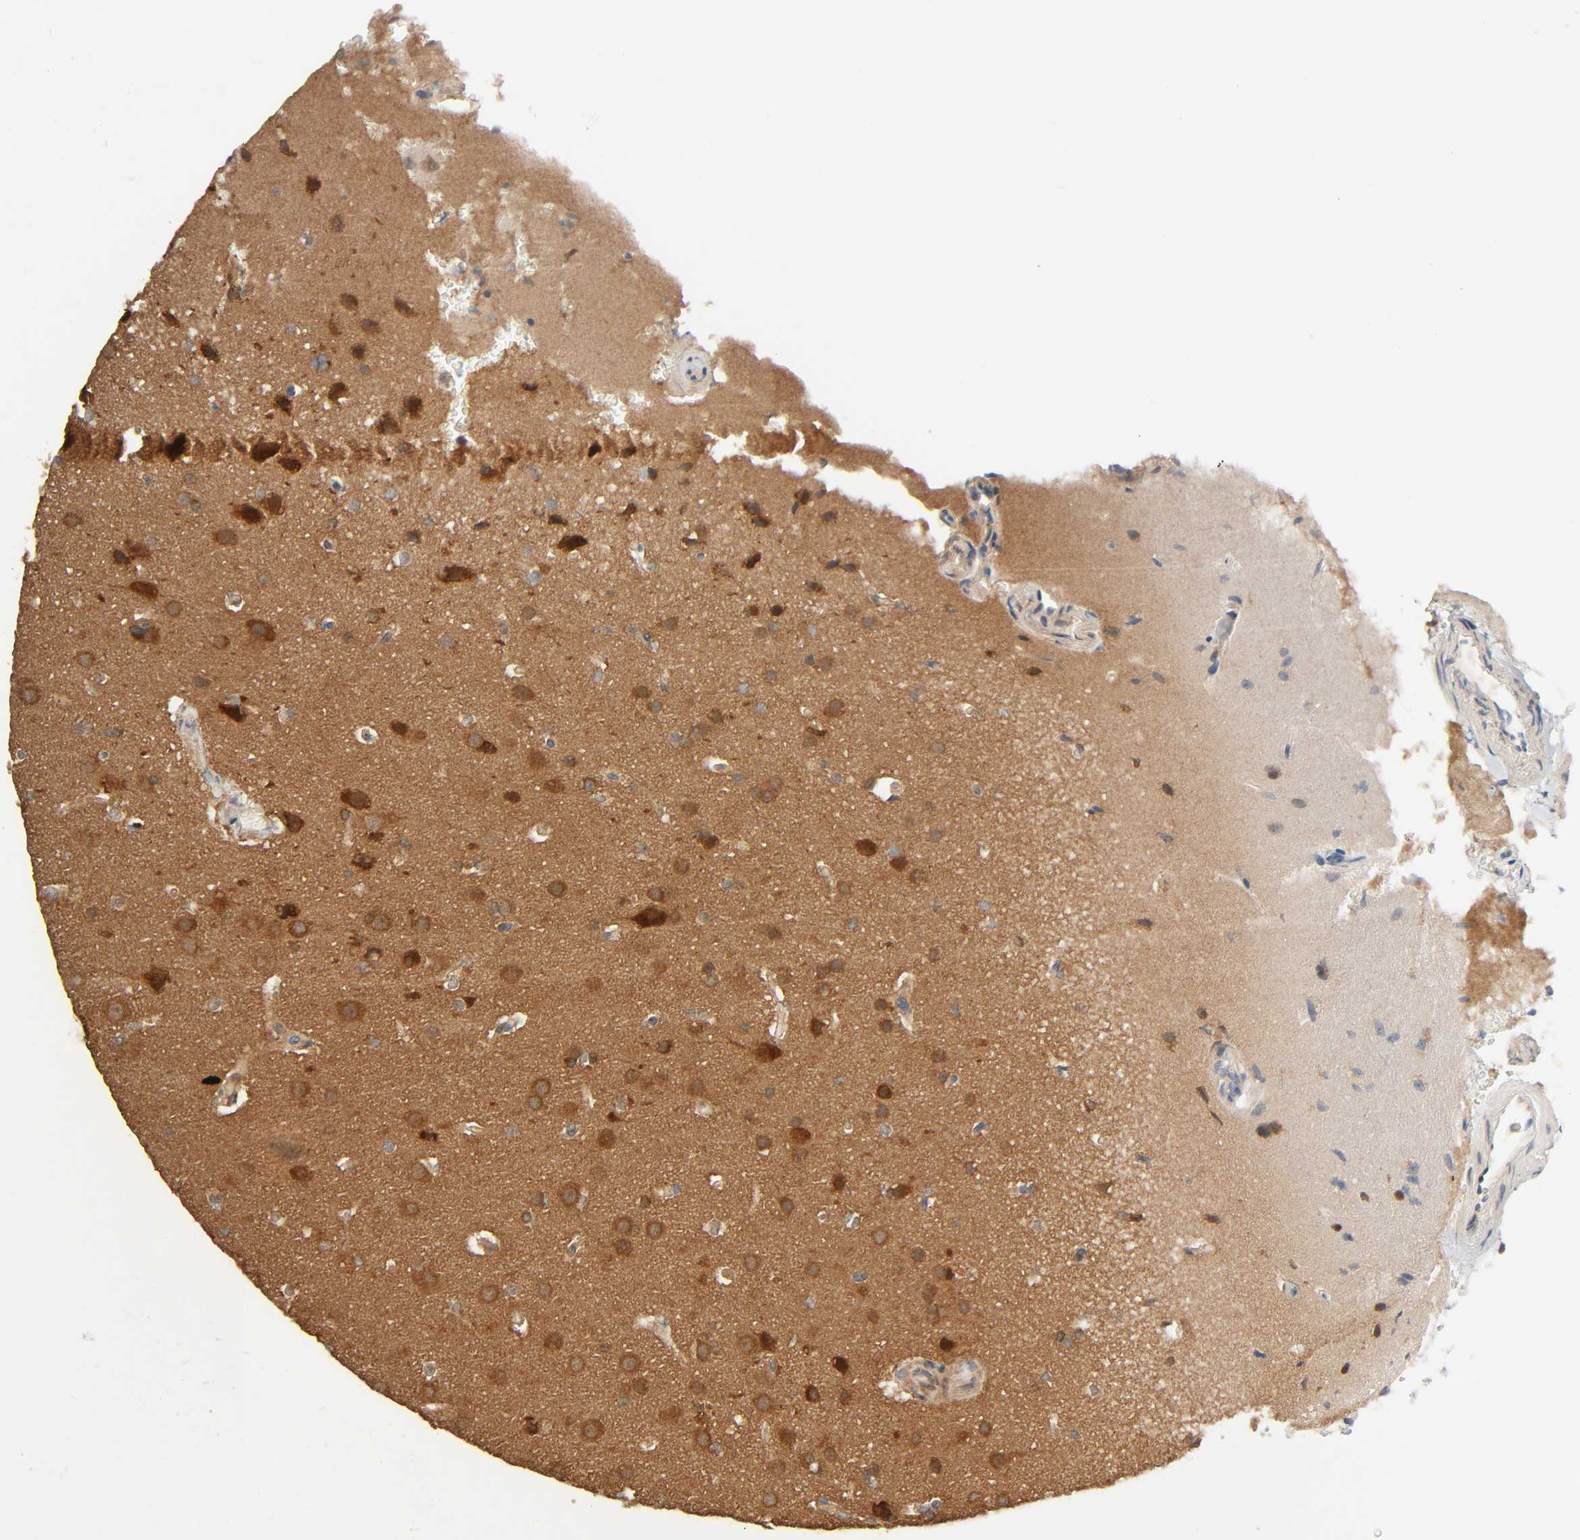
{"staining": {"intensity": "moderate", "quantity": ">75%", "location": "cytoplasmic/membranous"}, "tissue": "glioma", "cell_type": "Tumor cells", "image_type": "cancer", "snomed": [{"axis": "morphology", "description": "Glioma, malignant, Low grade"}, {"axis": "topography", "description": "Cerebral cortex"}], "caption": "Moderate cytoplasmic/membranous staining for a protein is present in about >75% of tumor cells of glioma using immunohistochemistry.", "gene": "PPP2R1B", "patient": {"sex": "female", "age": 47}}